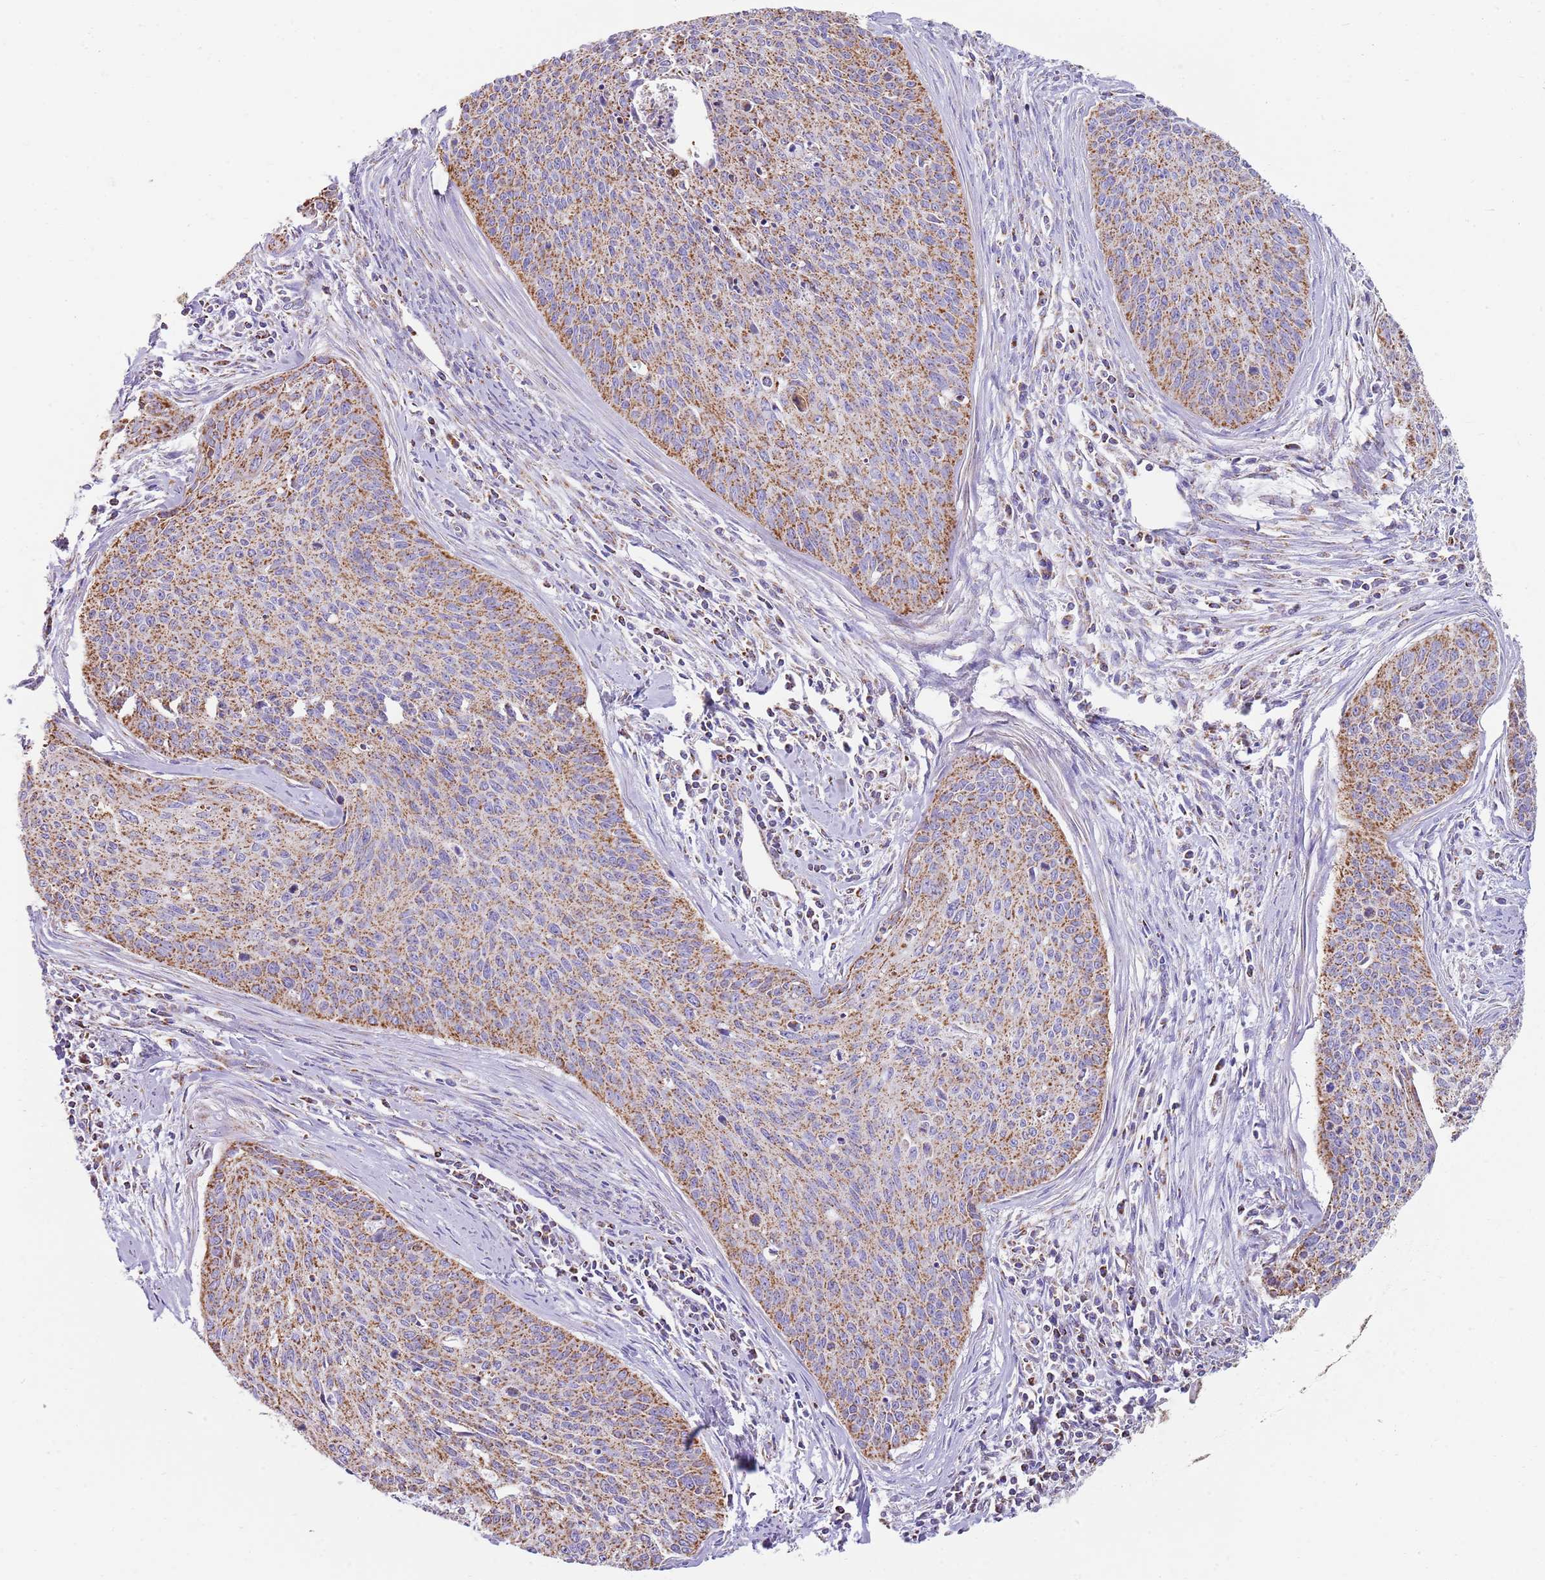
{"staining": {"intensity": "moderate", "quantity": ">75%", "location": "cytoplasmic/membranous"}, "tissue": "cervical cancer", "cell_type": "Tumor cells", "image_type": "cancer", "snomed": [{"axis": "morphology", "description": "Squamous cell carcinoma, NOS"}, {"axis": "topography", "description": "Cervix"}], "caption": "A brown stain labels moderate cytoplasmic/membranous staining of a protein in human cervical cancer (squamous cell carcinoma) tumor cells. The staining was performed using DAB (3,3'-diaminobenzidine) to visualize the protein expression in brown, while the nuclei were stained in blue with hematoxylin (Magnification: 20x).", "gene": "TTLL1", "patient": {"sex": "female", "age": 55}}